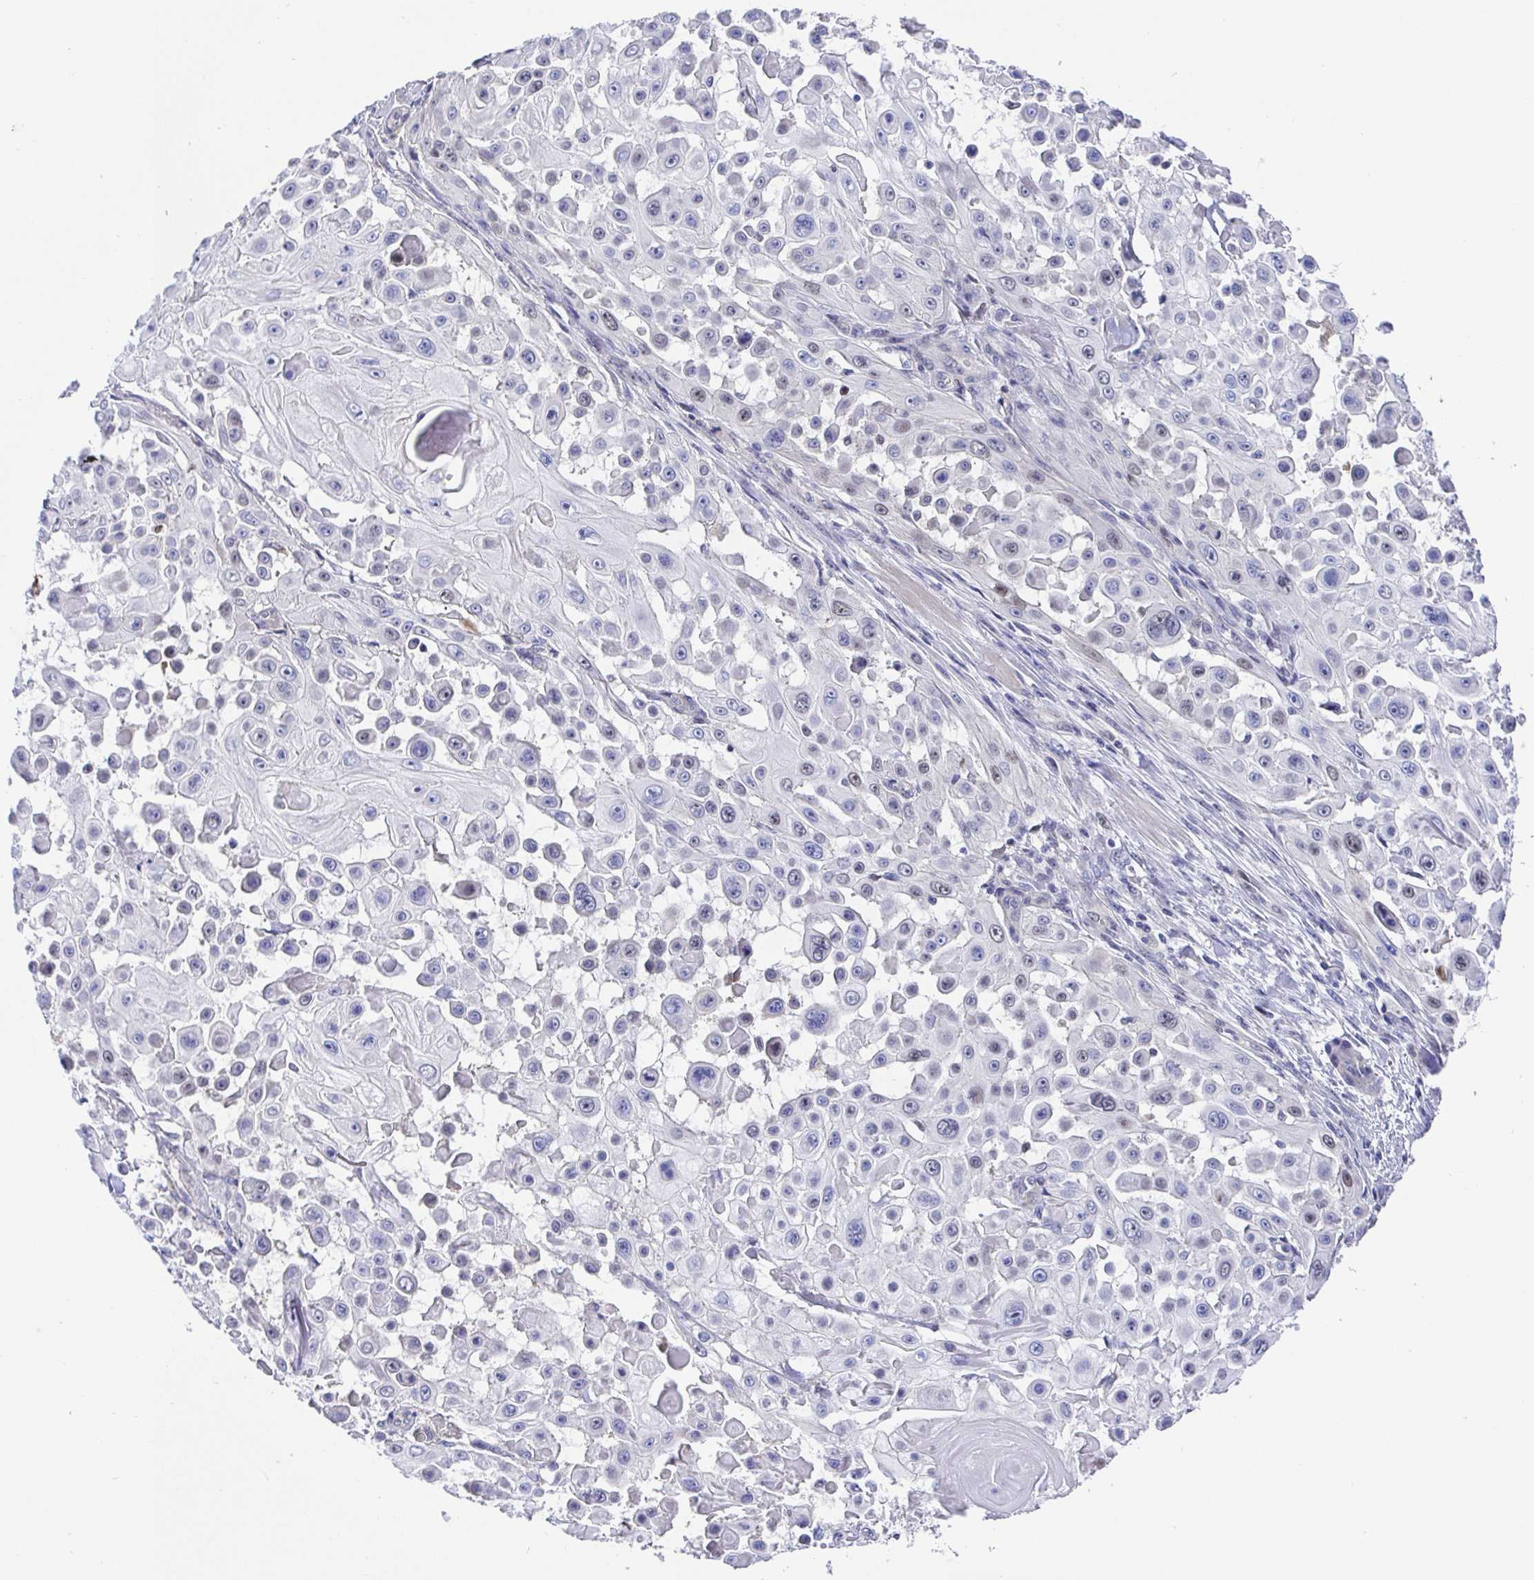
{"staining": {"intensity": "weak", "quantity": "<25%", "location": "nuclear"}, "tissue": "skin cancer", "cell_type": "Tumor cells", "image_type": "cancer", "snomed": [{"axis": "morphology", "description": "Squamous cell carcinoma, NOS"}, {"axis": "topography", "description": "Skin"}], "caption": "Immunohistochemistry image of squamous cell carcinoma (skin) stained for a protein (brown), which exhibits no expression in tumor cells.", "gene": "TIMELESS", "patient": {"sex": "male", "age": 91}}